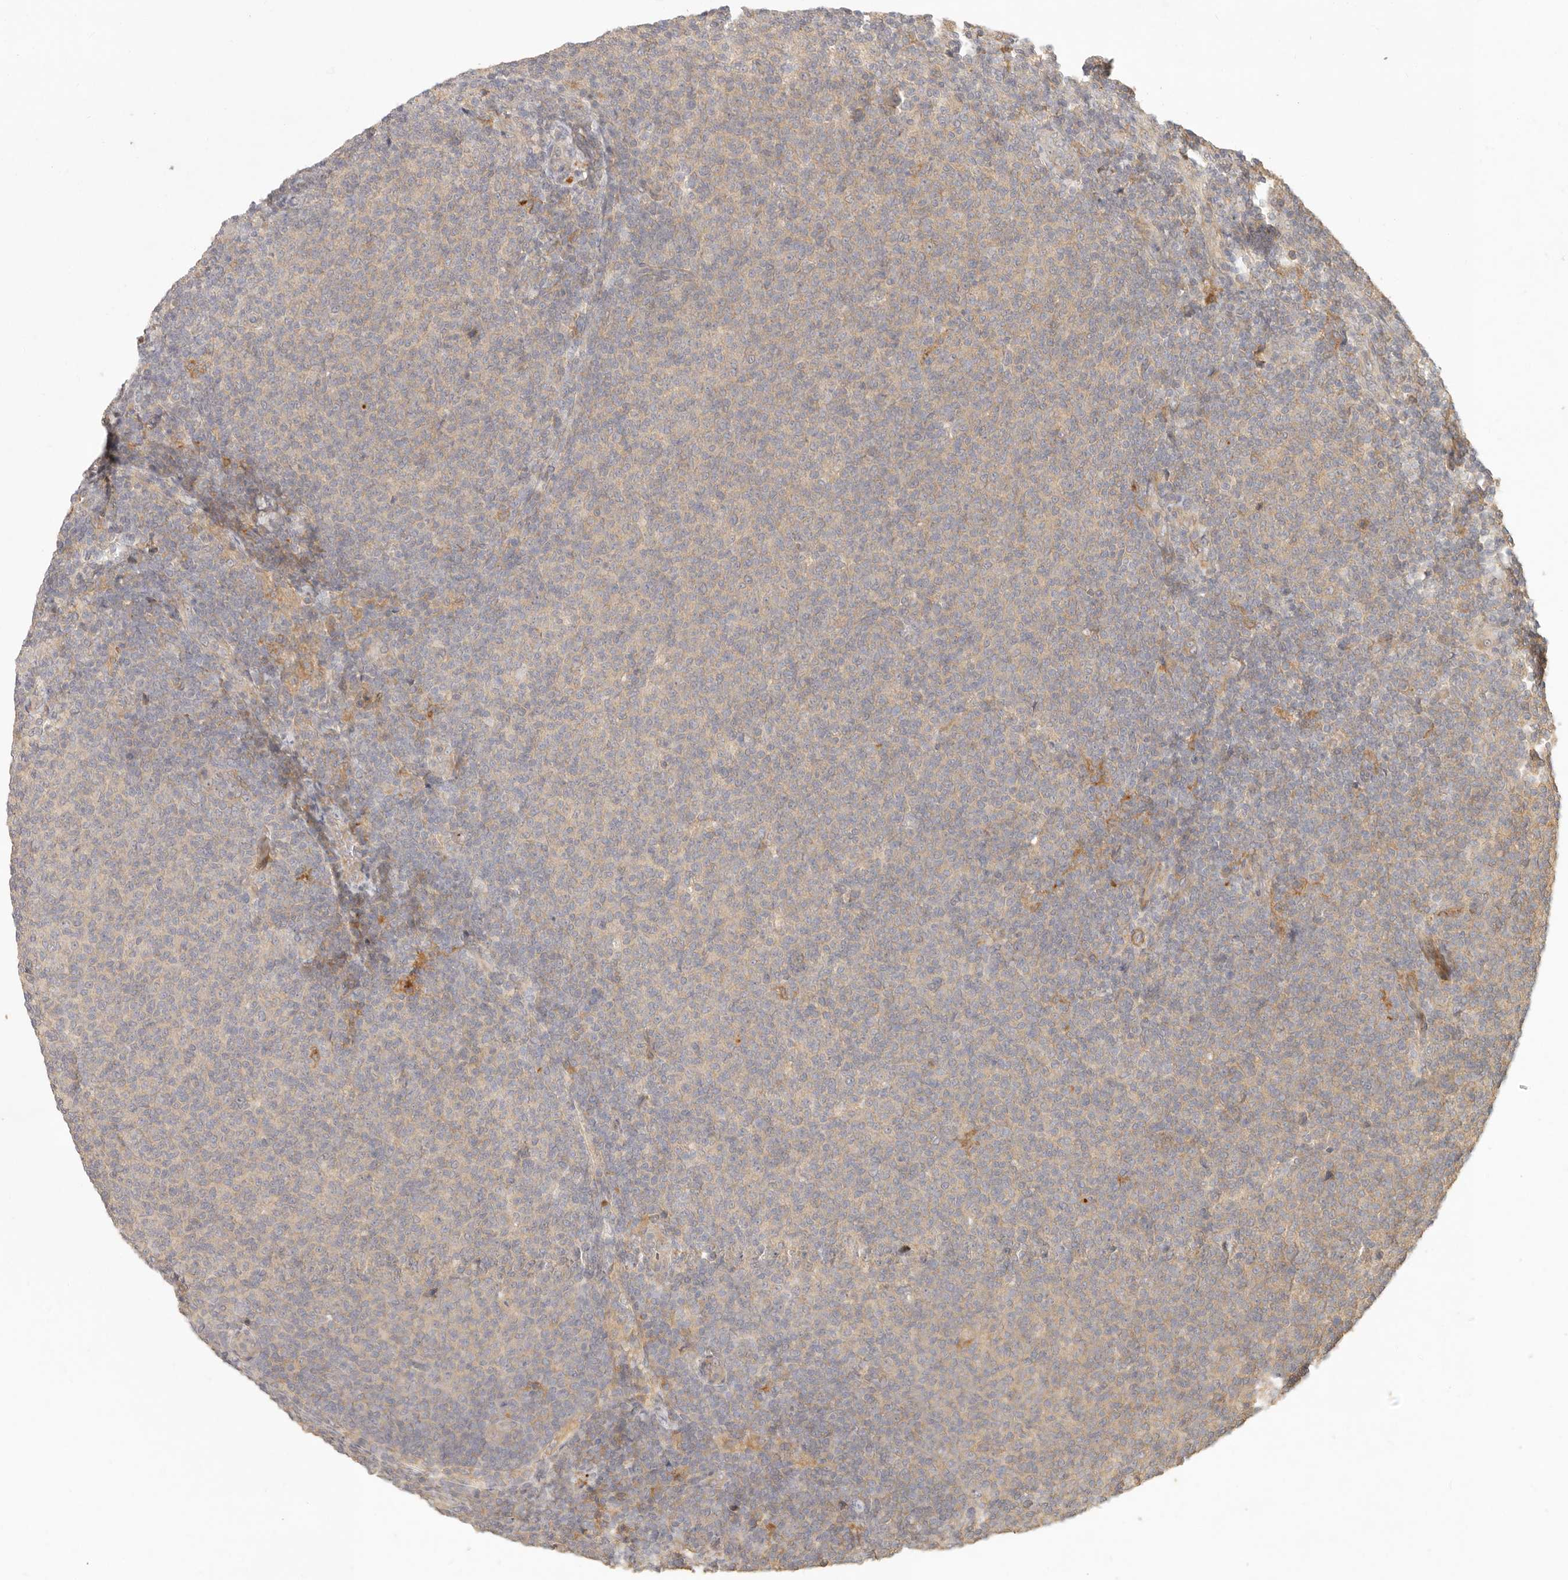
{"staining": {"intensity": "negative", "quantity": "none", "location": "none"}, "tissue": "lymphoma", "cell_type": "Tumor cells", "image_type": "cancer", "snomed": [{"axis": "morphology", "description": "Malignant lymphoma, non-Hodgkin's type, Low grade"}, {"axis": "topography", "description": "Lymph node"}], "caption": "This is an immunohistochemistry histopathology image of human malignant lymphoma, non-Hodgkin's type (low-grade). There is no expression in tumor cells.", "gene": "VIPR1", "patient": {"sex": "male", "age": 66}}